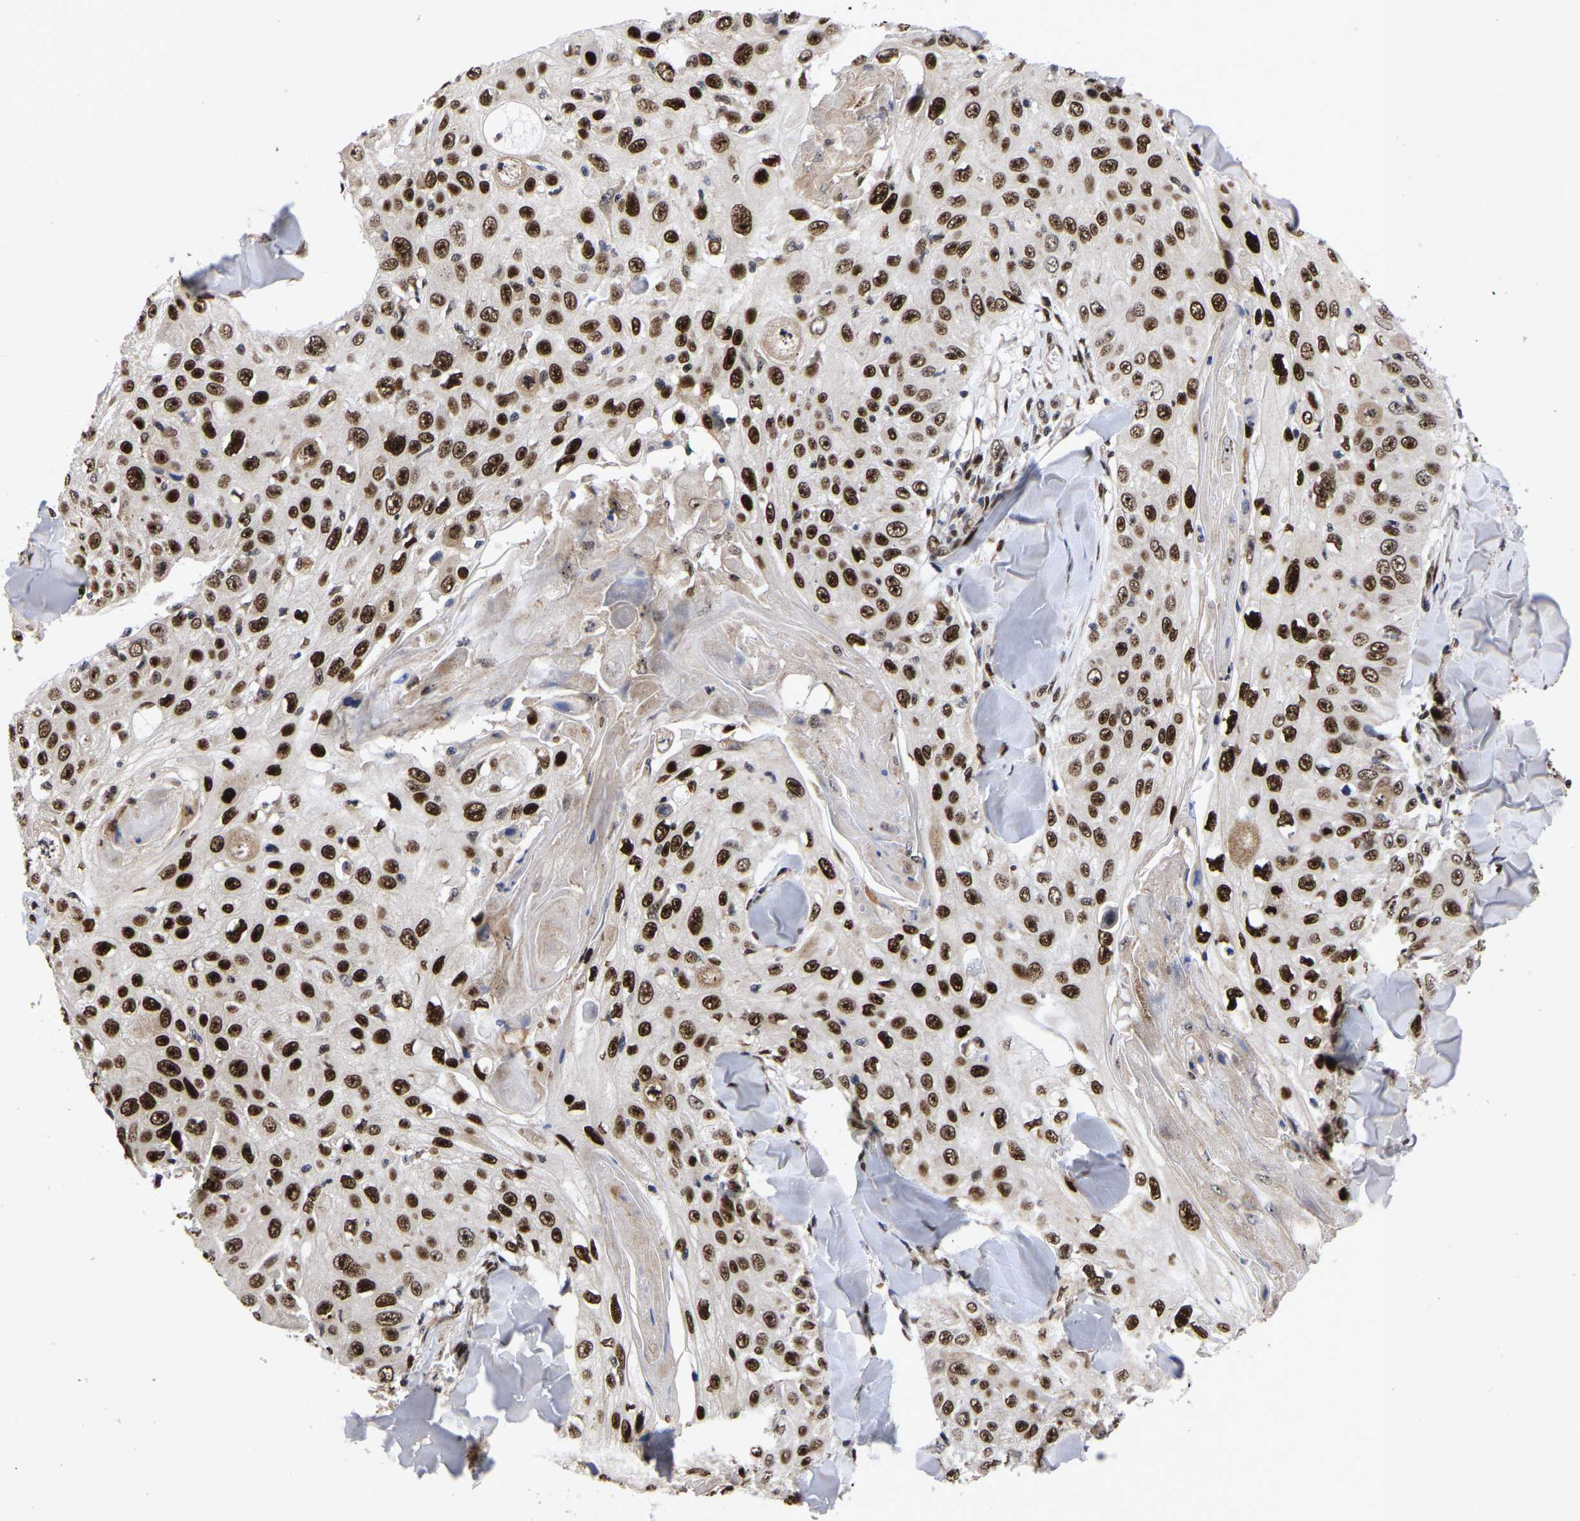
{"staining": {"intensity": "strong", "quantity": ">75%", "location": "nuclear"}, "tissue": "skin cancer", "cell_type": "Tumor cells", "image_type": "cancer", "snomed": [{"axis": "morphology", "description": "Squamous cell carcinoma, NOS"}, {"axis": "topography", "description": "Skin"}], "caption": "High-power microscopy captured an immunohistochemistry (IHC) image of skin squamous cell carcinoma, revealing strong nuclear staining in approximately >75% of tumor cells. (DAB IHC with brightfield microscopy, high magnification).", "gene": "JUNB", "patient": {"sex": "male", "age": 86}}